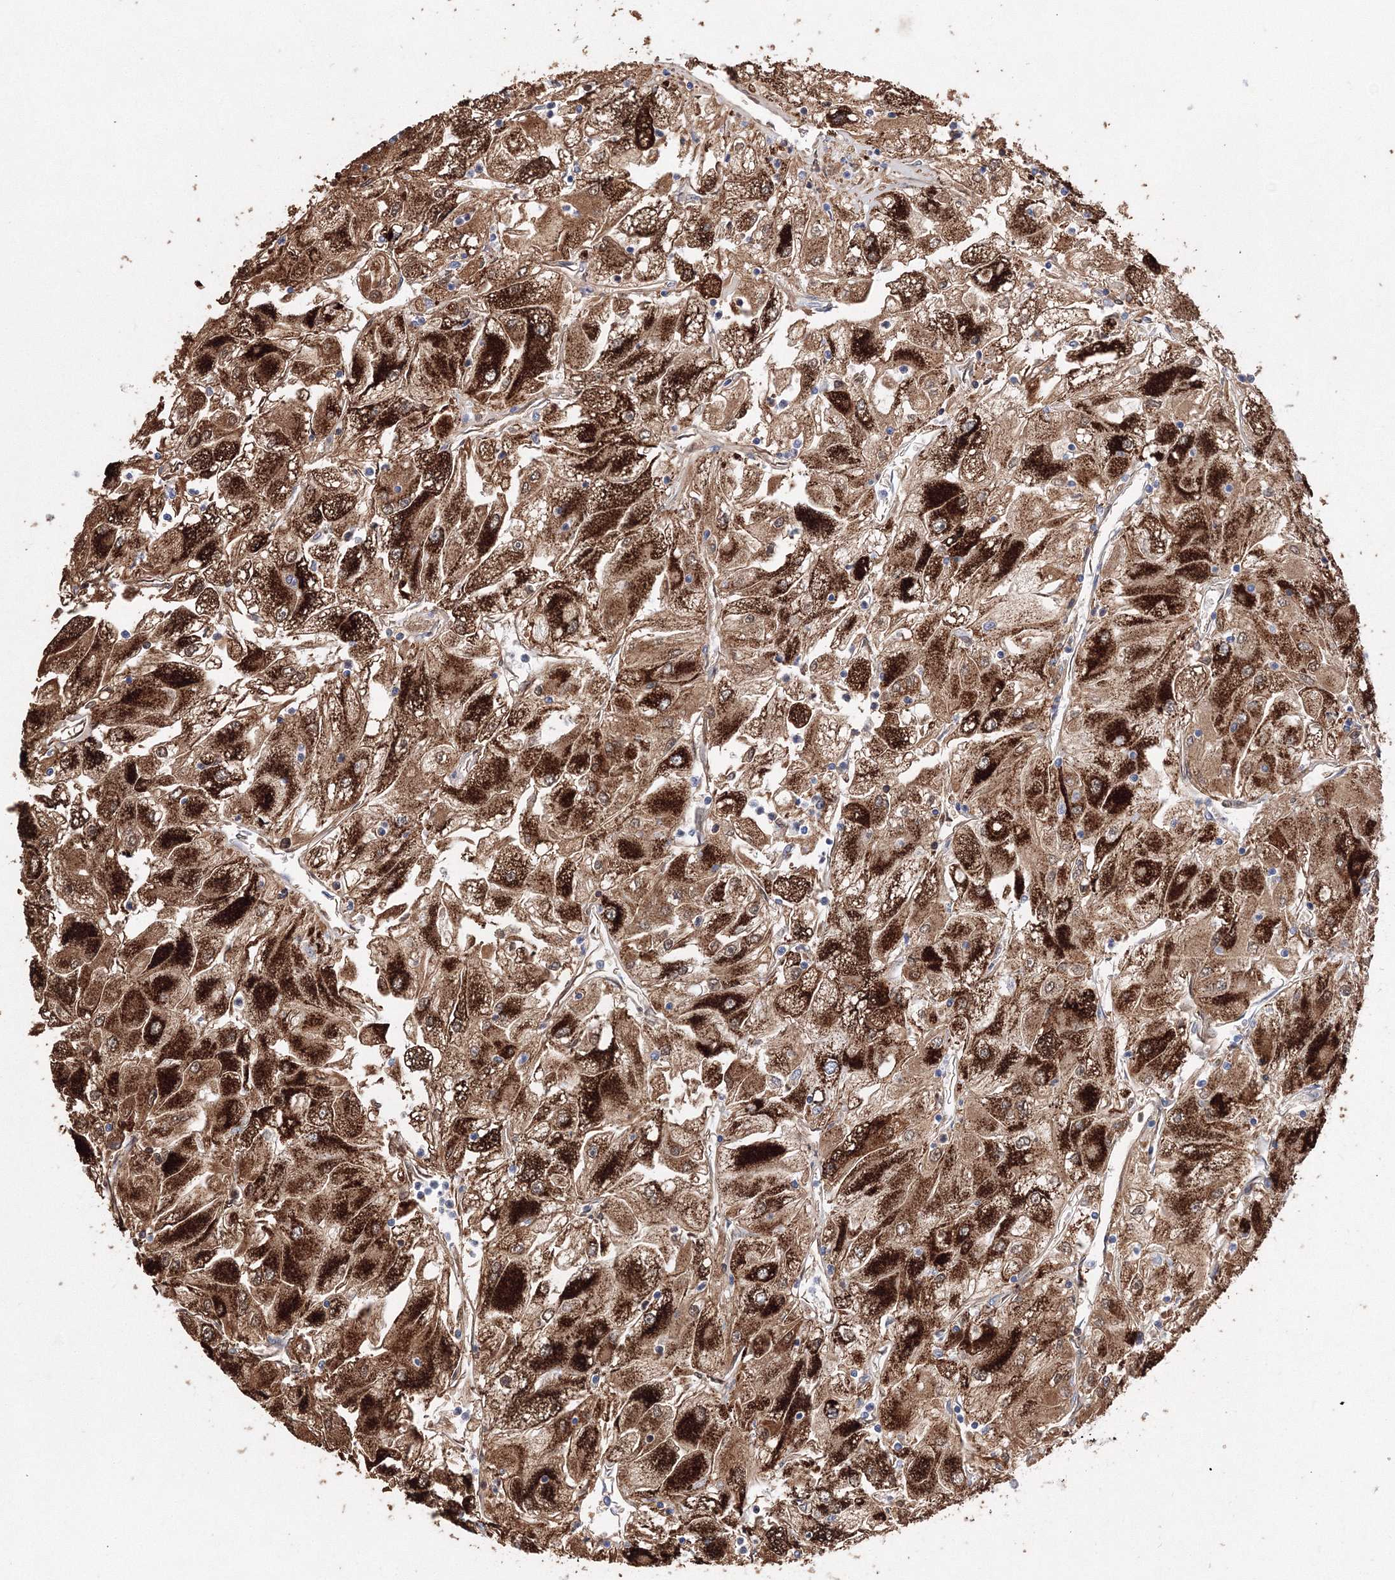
{"staining": {"intensity": "strong", "quantity": ">75%", "location": "cytoplasmic/membranous"}, "tissue": "renal cancer", "cell_type": "Tumor cells", "image_type": "cancer", "snomed": [{"axis": "morphology", "description": "Adenocarcinoma, NOS"}, {"axis": "topography", "description": "Kidney"}], "caption": "Adenocarcinoma (renal) stained with DAB (3,3'-diaminobenzidine) immunohistochemistry (IHC) displays high levels of strong cytoplasmic/membranous staining in approximately >75% of tumor cells. The protein of interest is shown in brown color, while the nuclei are stained blue.", "gene": "MERTK", "patient": {"sex": "male", "age": 80}}